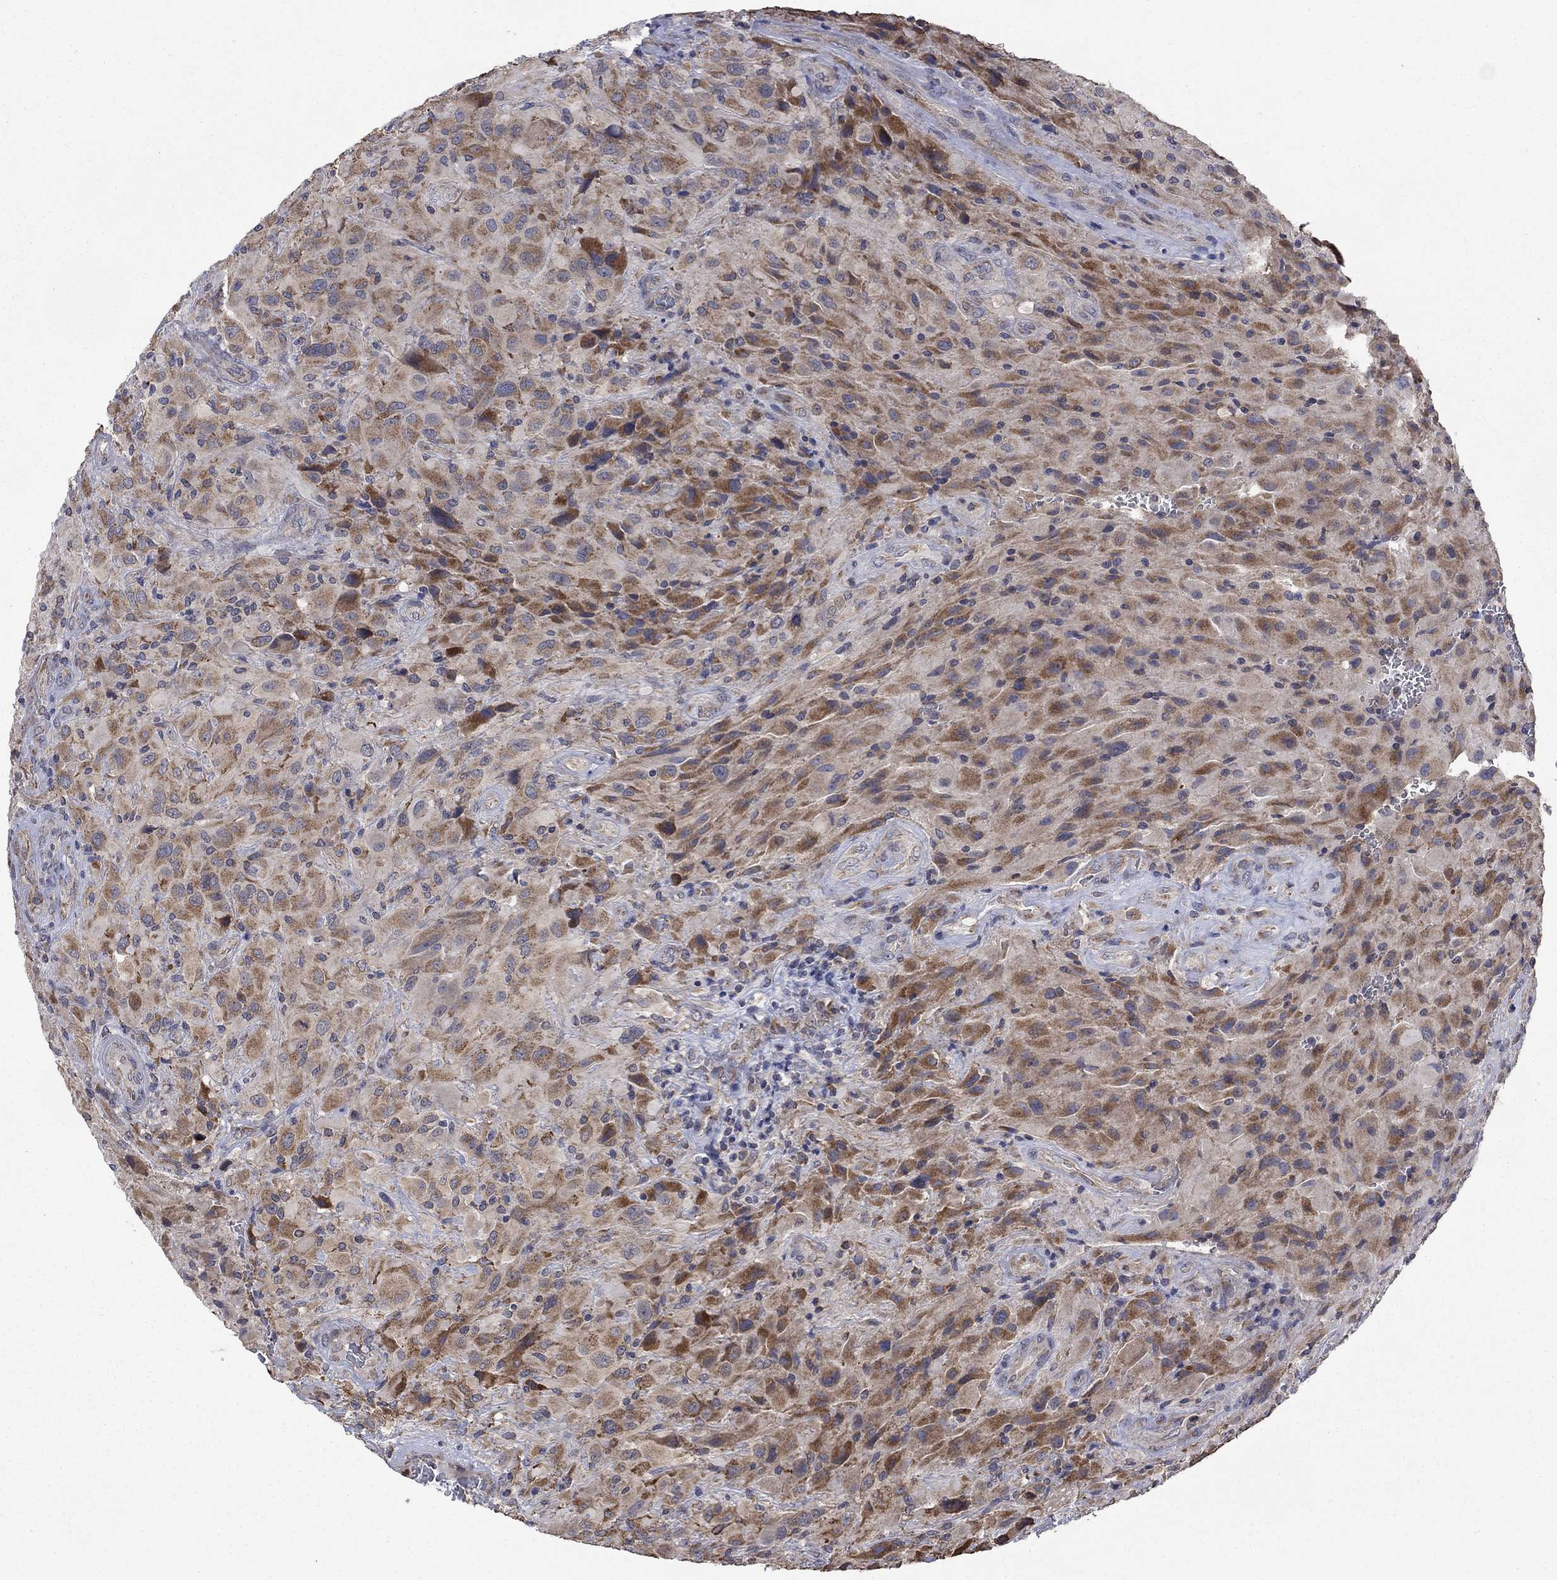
{"staining": {"intensity": "moderate", "quantity": "25%-75%", "location": "cytoplasmic/membranous"}, "tissue": "glioma", "cell_type": "Tumor cells", "image_type": "cancer", "snomed": [{"axis": "morphology", "description": "Glioma, malignant, High grade"}, {"axis": "topography", "description": "Cerebral cortex"}], "caption": "Immunohistochemistry micrograph of neoplastic tissue: malignant glioma (high-grade) stained using IHC demonstrates medium levels of moderate protein expression localized specifically in the cytoplasmic/membranous of tumor cells, appearing as a cytoplasmic/membranous brown color.", "gene": "FURIN", "patient": {"sex": "male", "age": 35}}